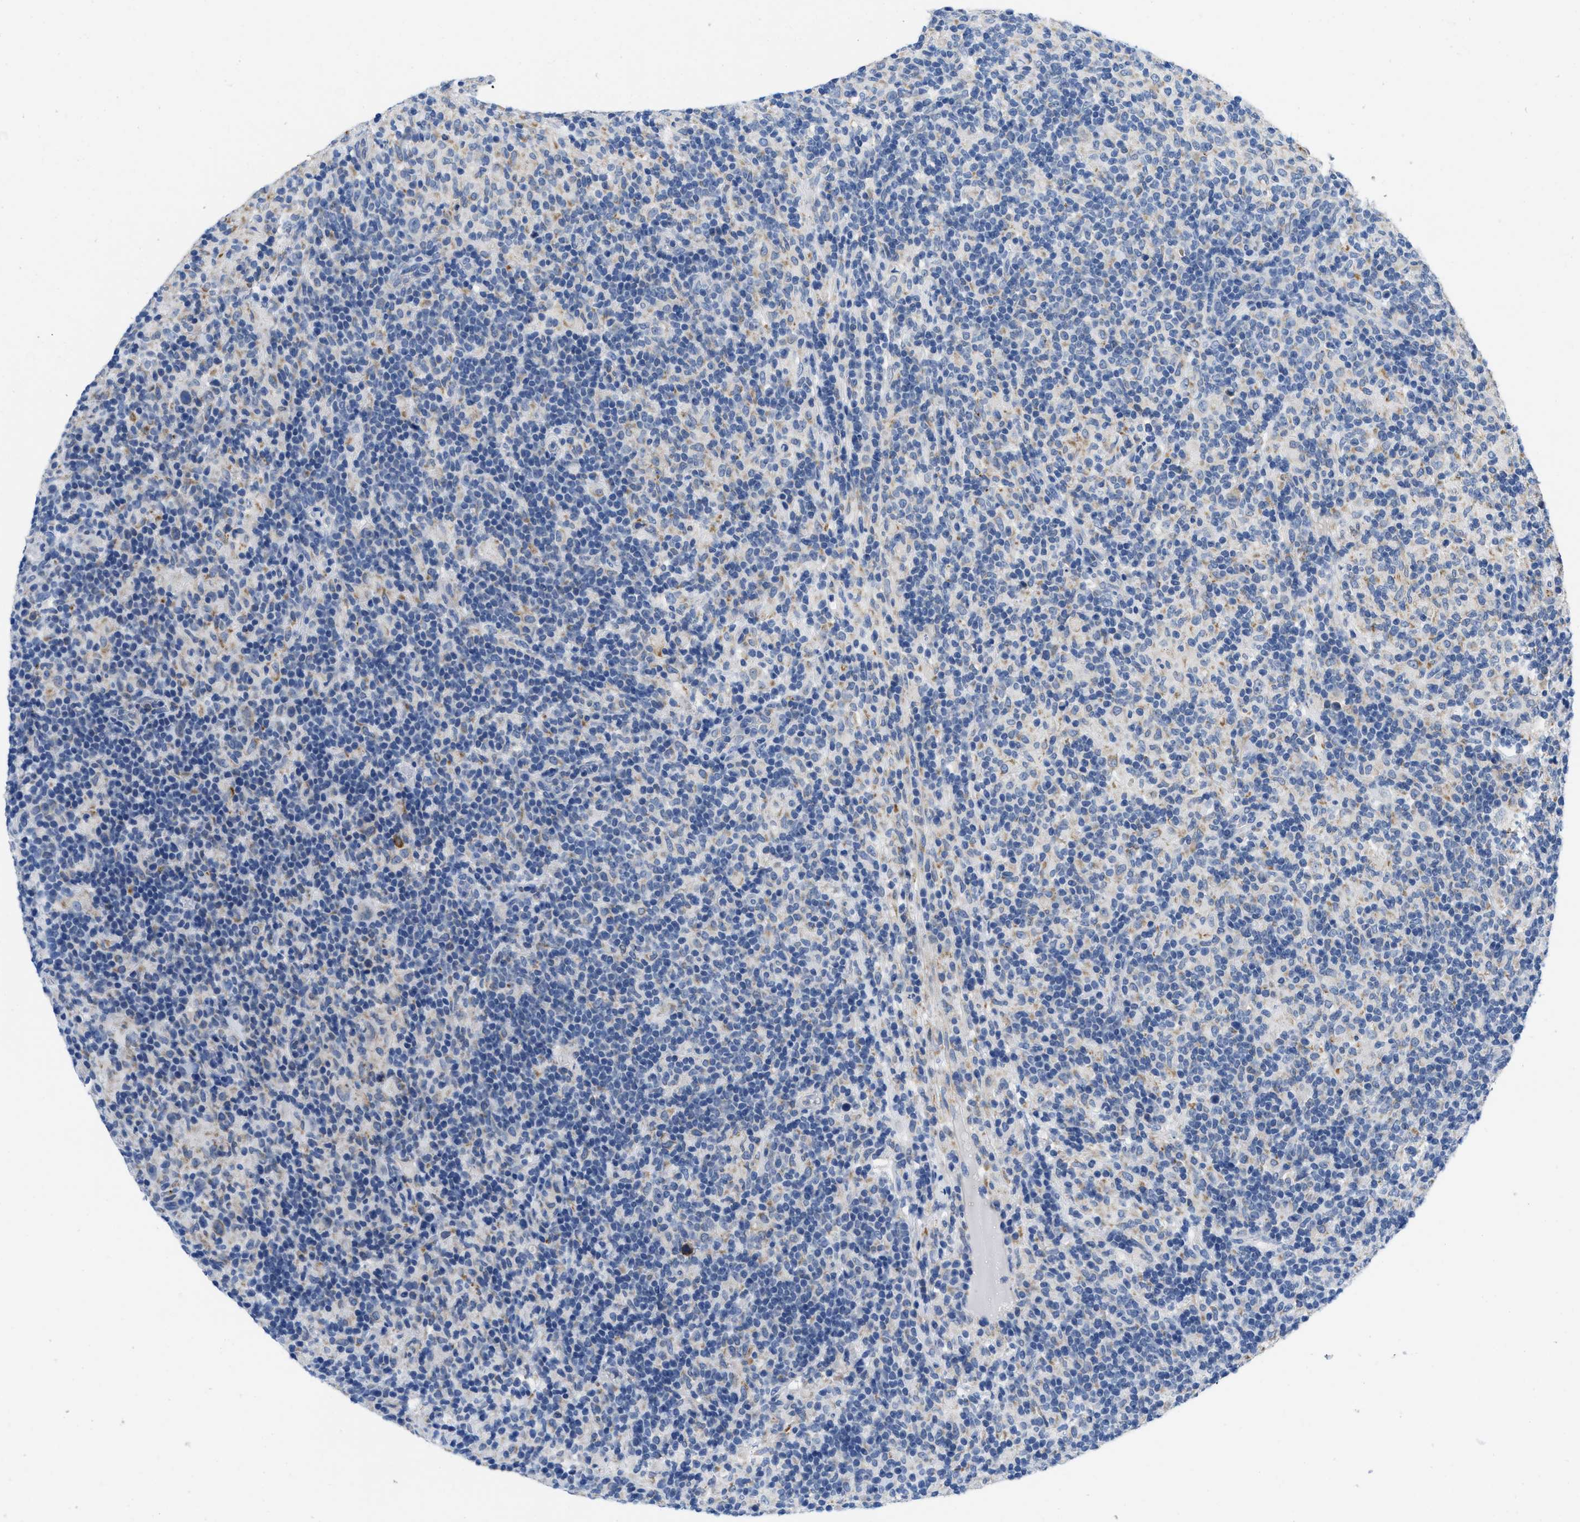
{"staining": {"intensity": "negative", "quantity": "none", "location": "none"}, "tissue": "lymphoma", "cell_type": "Tumor cells", "image_type": "cancer", "snomed": [{"axis": "morphology", "description": "Hodgkin's disease, NOS"}, {"axis": "topography", "description": "Lymph node"}], "caption": "This is an immunohistochemistry photomicrograph of human Hodgkin's disease. There is no positivity in tumor cells.", "gene": "PTDSS1", "patient": {"sex": "male", "age": 70}}